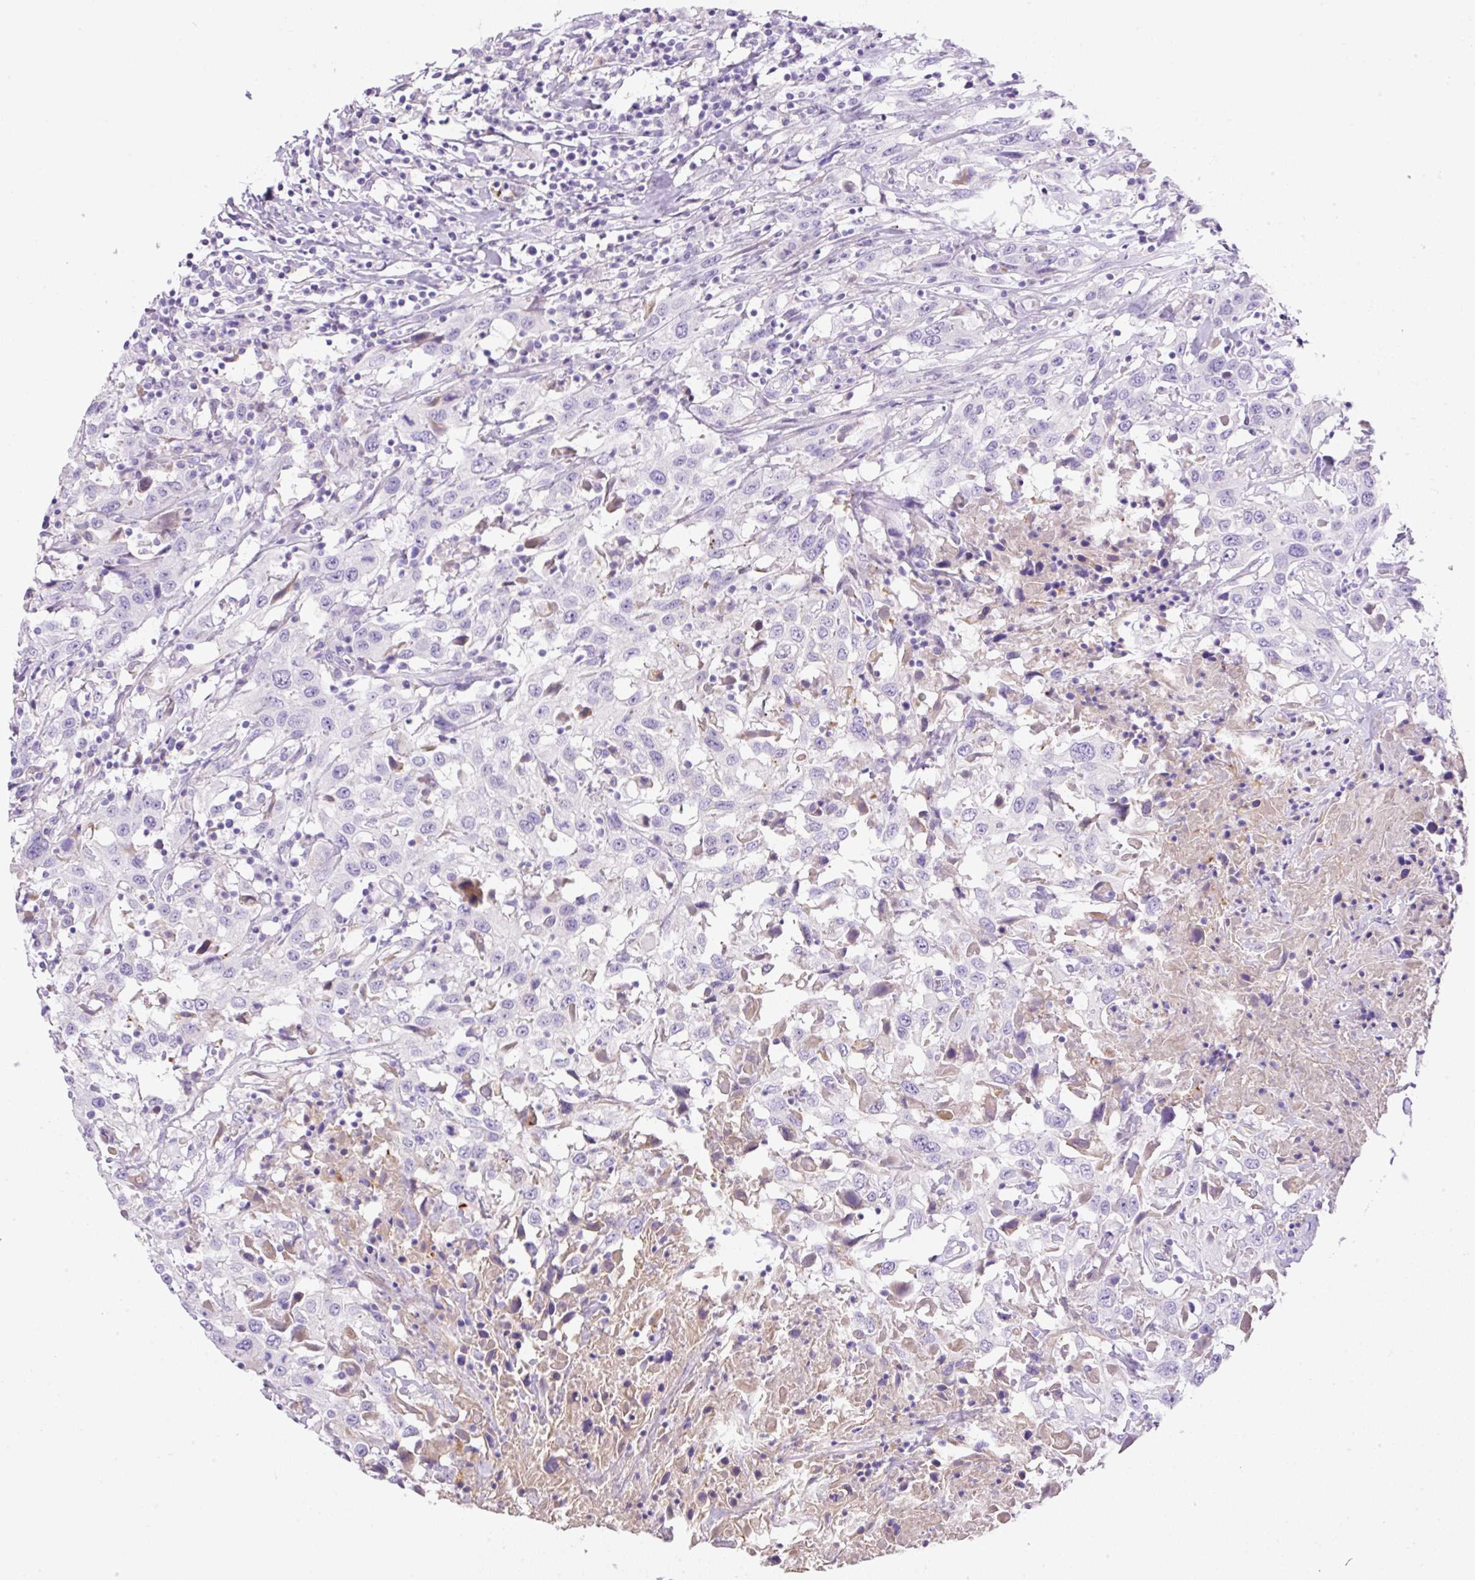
{"staining": {"intensity": "negative", "quantity": "none", "location": "none"}, "tissue": "urothelial cancer", "cell_type": "Tumor cells", "image_type": "cancer", "snomed": [{"axis": "morphology", "description": "Urothelial carcinoma, High grade"}, {"axis": "topography", "description": "Urinary bladder"}], "caption": "There is no significant staining in tumor cells of urothelial carcinoma (high-grade). (Stains: DAB (3,3'-diaminobenzidine) IHC with hematoxylin counter stain, Microscopy: brightfield microscopy at high magnification).", "gene": "TDRD15", "patient": {"sex": "male", "age": 61}}